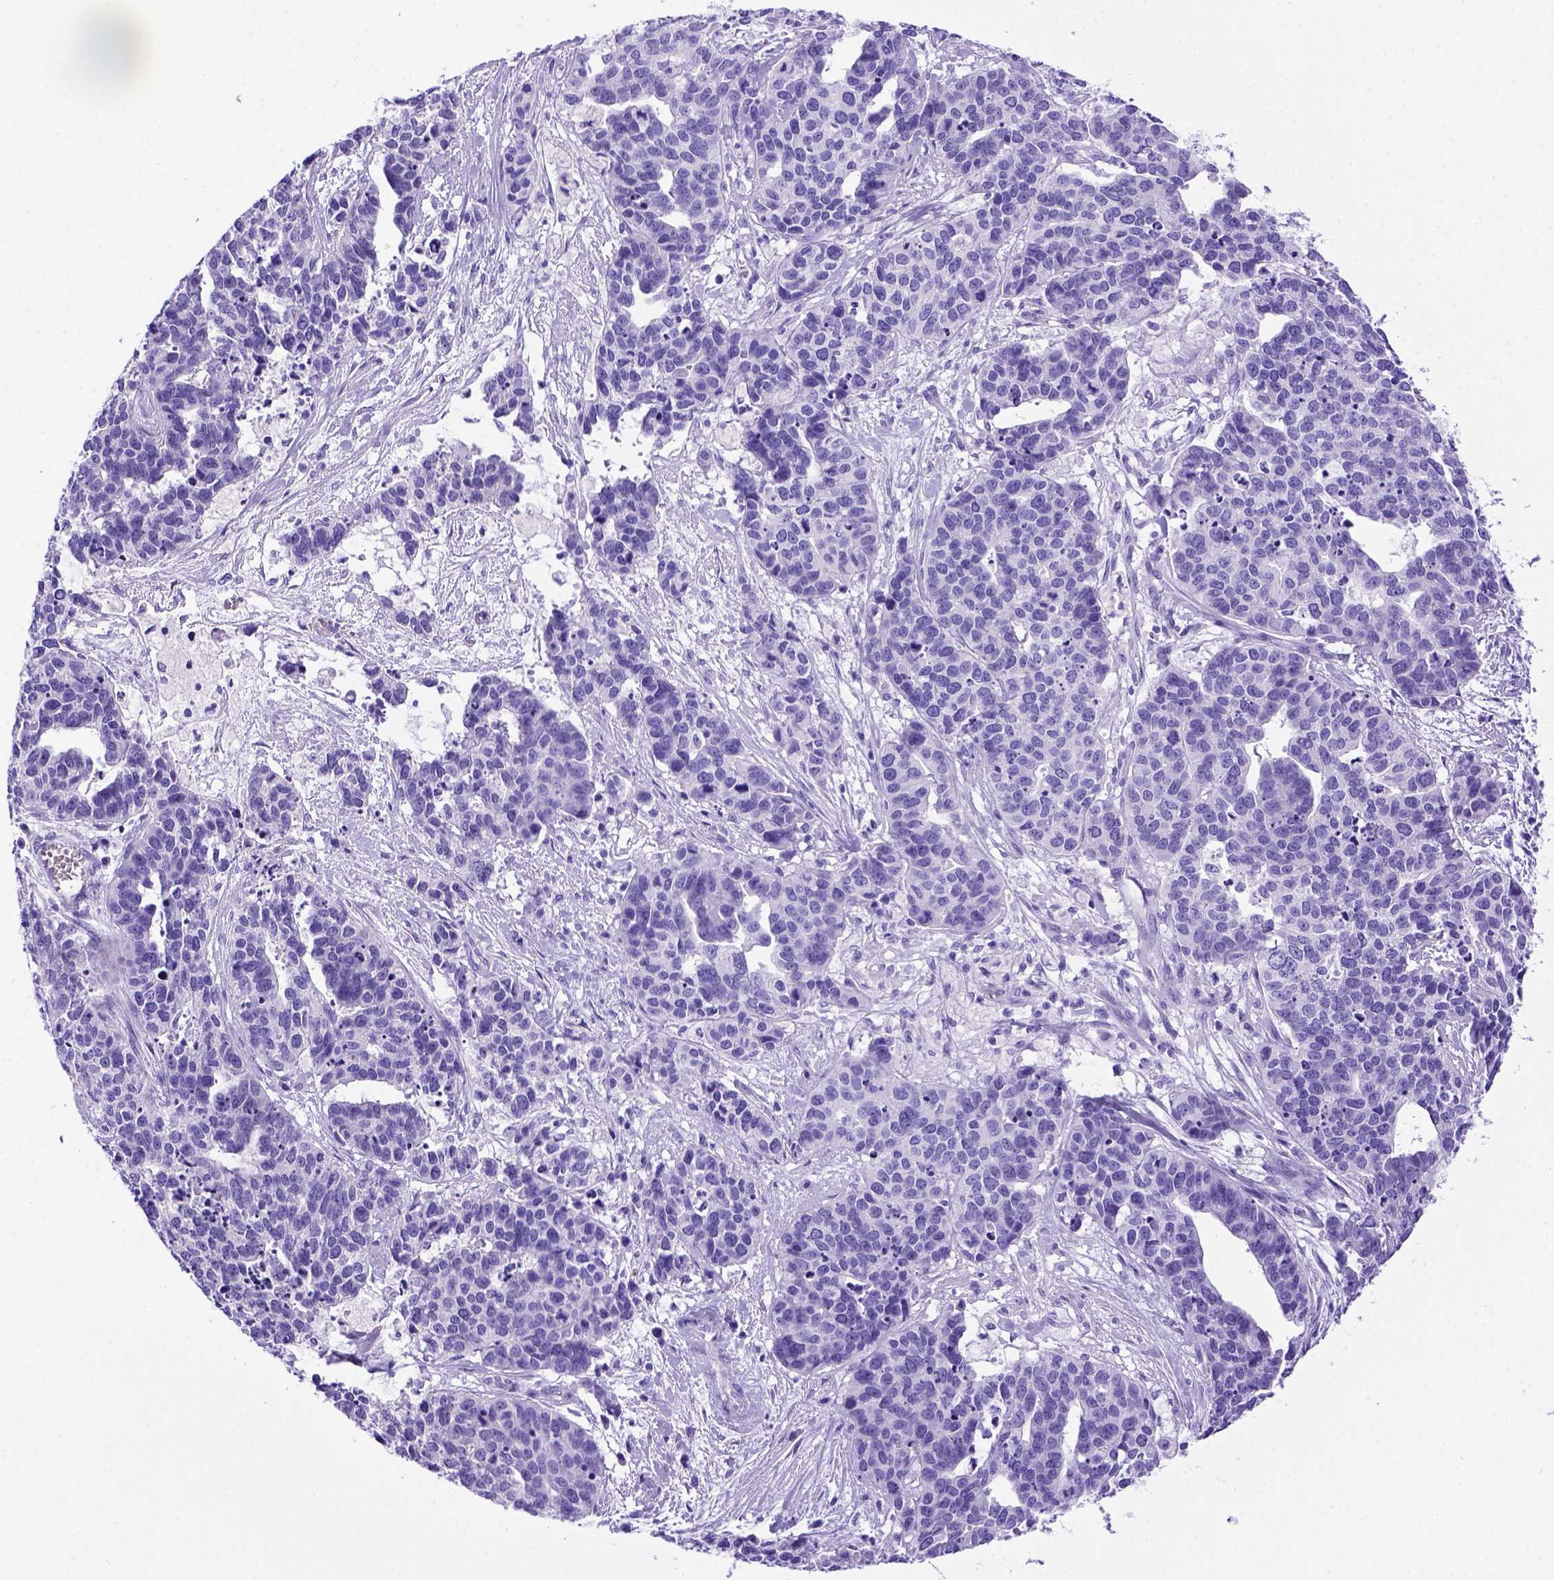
{"staining": {"intensity": "negative", "quantity": "none", "location": "none"}, "tissue": "ovarian cancer", "cell_type": "Tumor cells", "image_type": "cancer", "snomed": [{"axis": "morphology", "description": "Carcinoma, endometroid"}, {"axis": "topography", "description": "Ovary"}], "caption": "The immunohistochemistry (IHC) histopathology image has no significant expression in tumor cells of endometroid carcinoma (ovarian) tissue.", "gene": "MEOX2", "patient": {"sex": "female", "age": 65}}